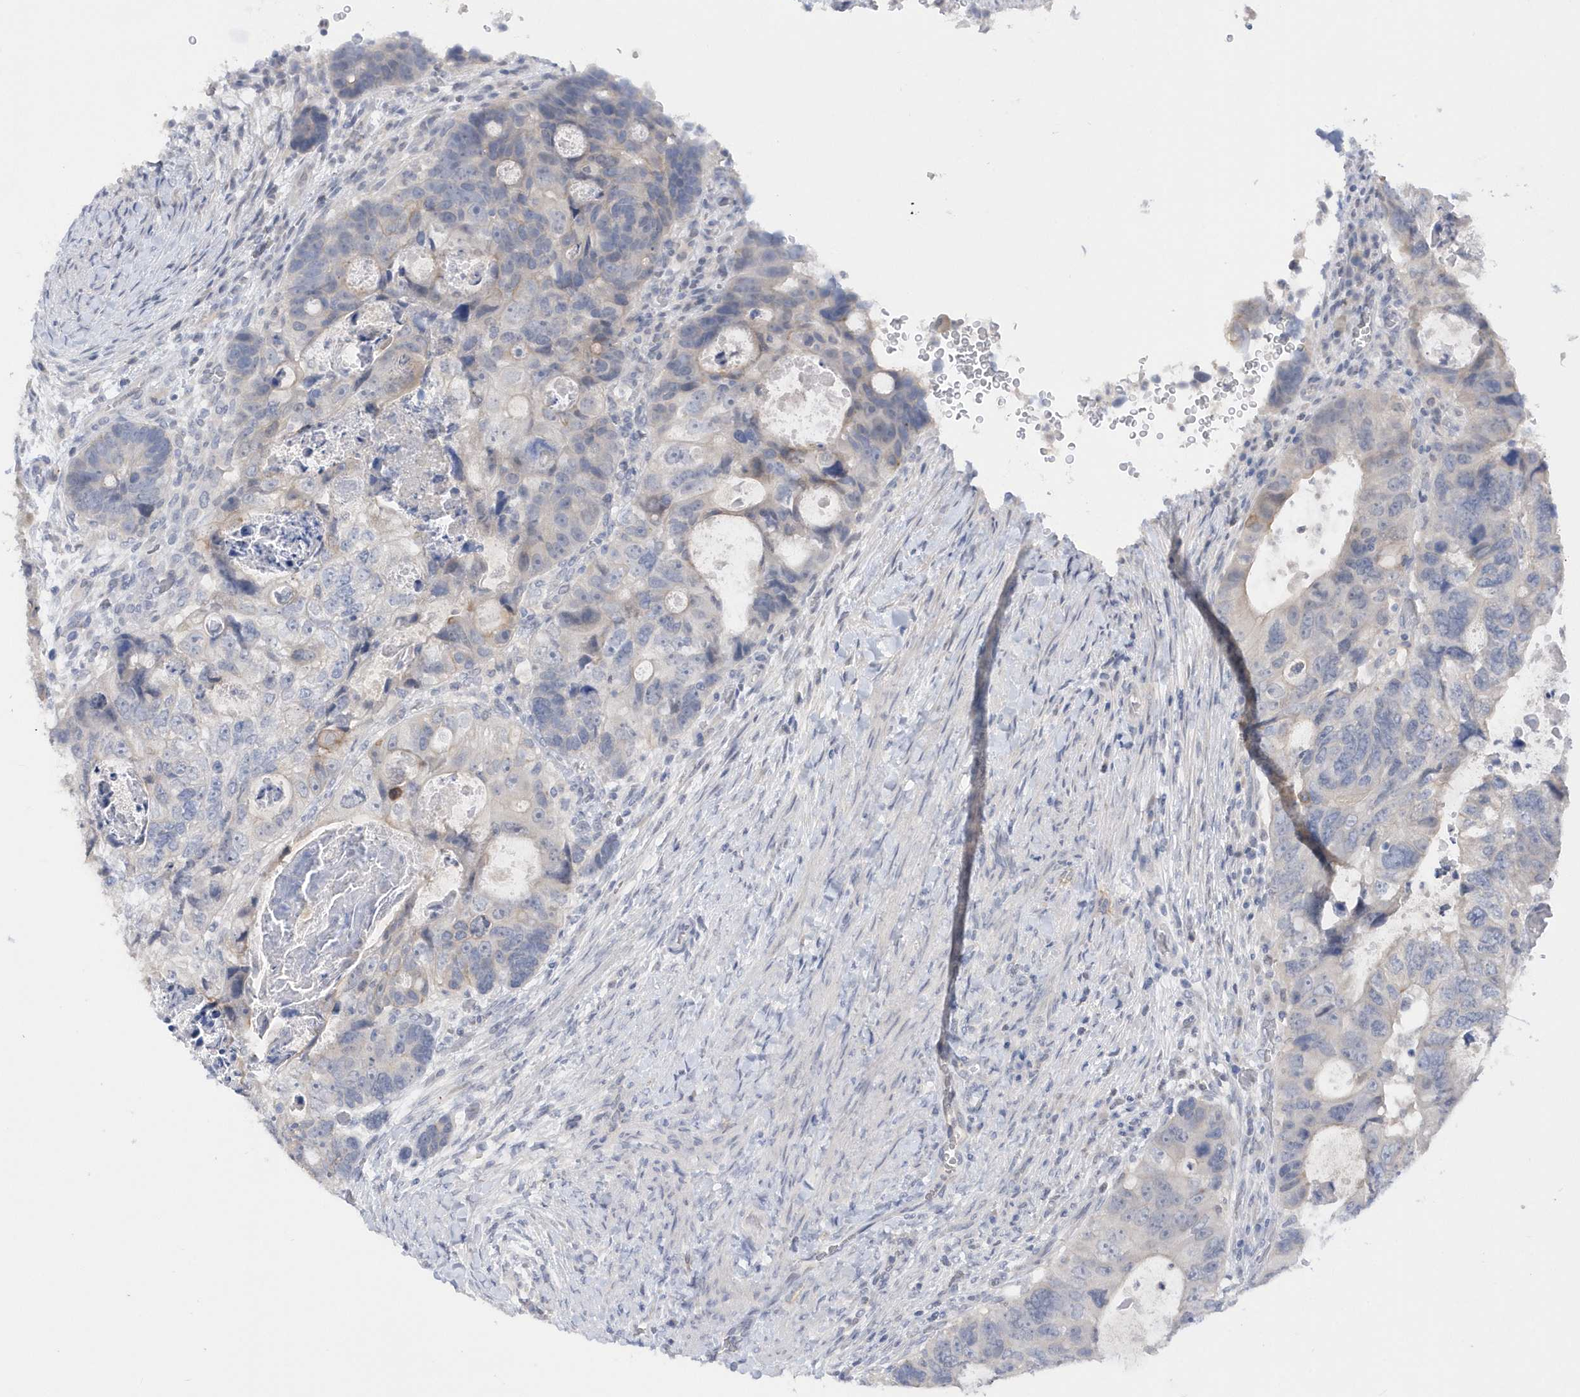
{"staining": {"intensity": "negative", "quantity": "none", "location": "none"}, "tissue": "colorectal cancer", "cell_type": "Tumor cells", "image_type": "cancer", "snomed": [{"axis": "morphology", "description": "Adenocarcinoma, NOS"}, {"axis": "topography", "description": "Rectum"}], "caption": "Immunohistochemical staining of colorectal cancer (adenocarcinoma) reveals no significant positivity in tumor cells.", "gene": "RPE", "patient": {"sex": "male", "age": 59}}